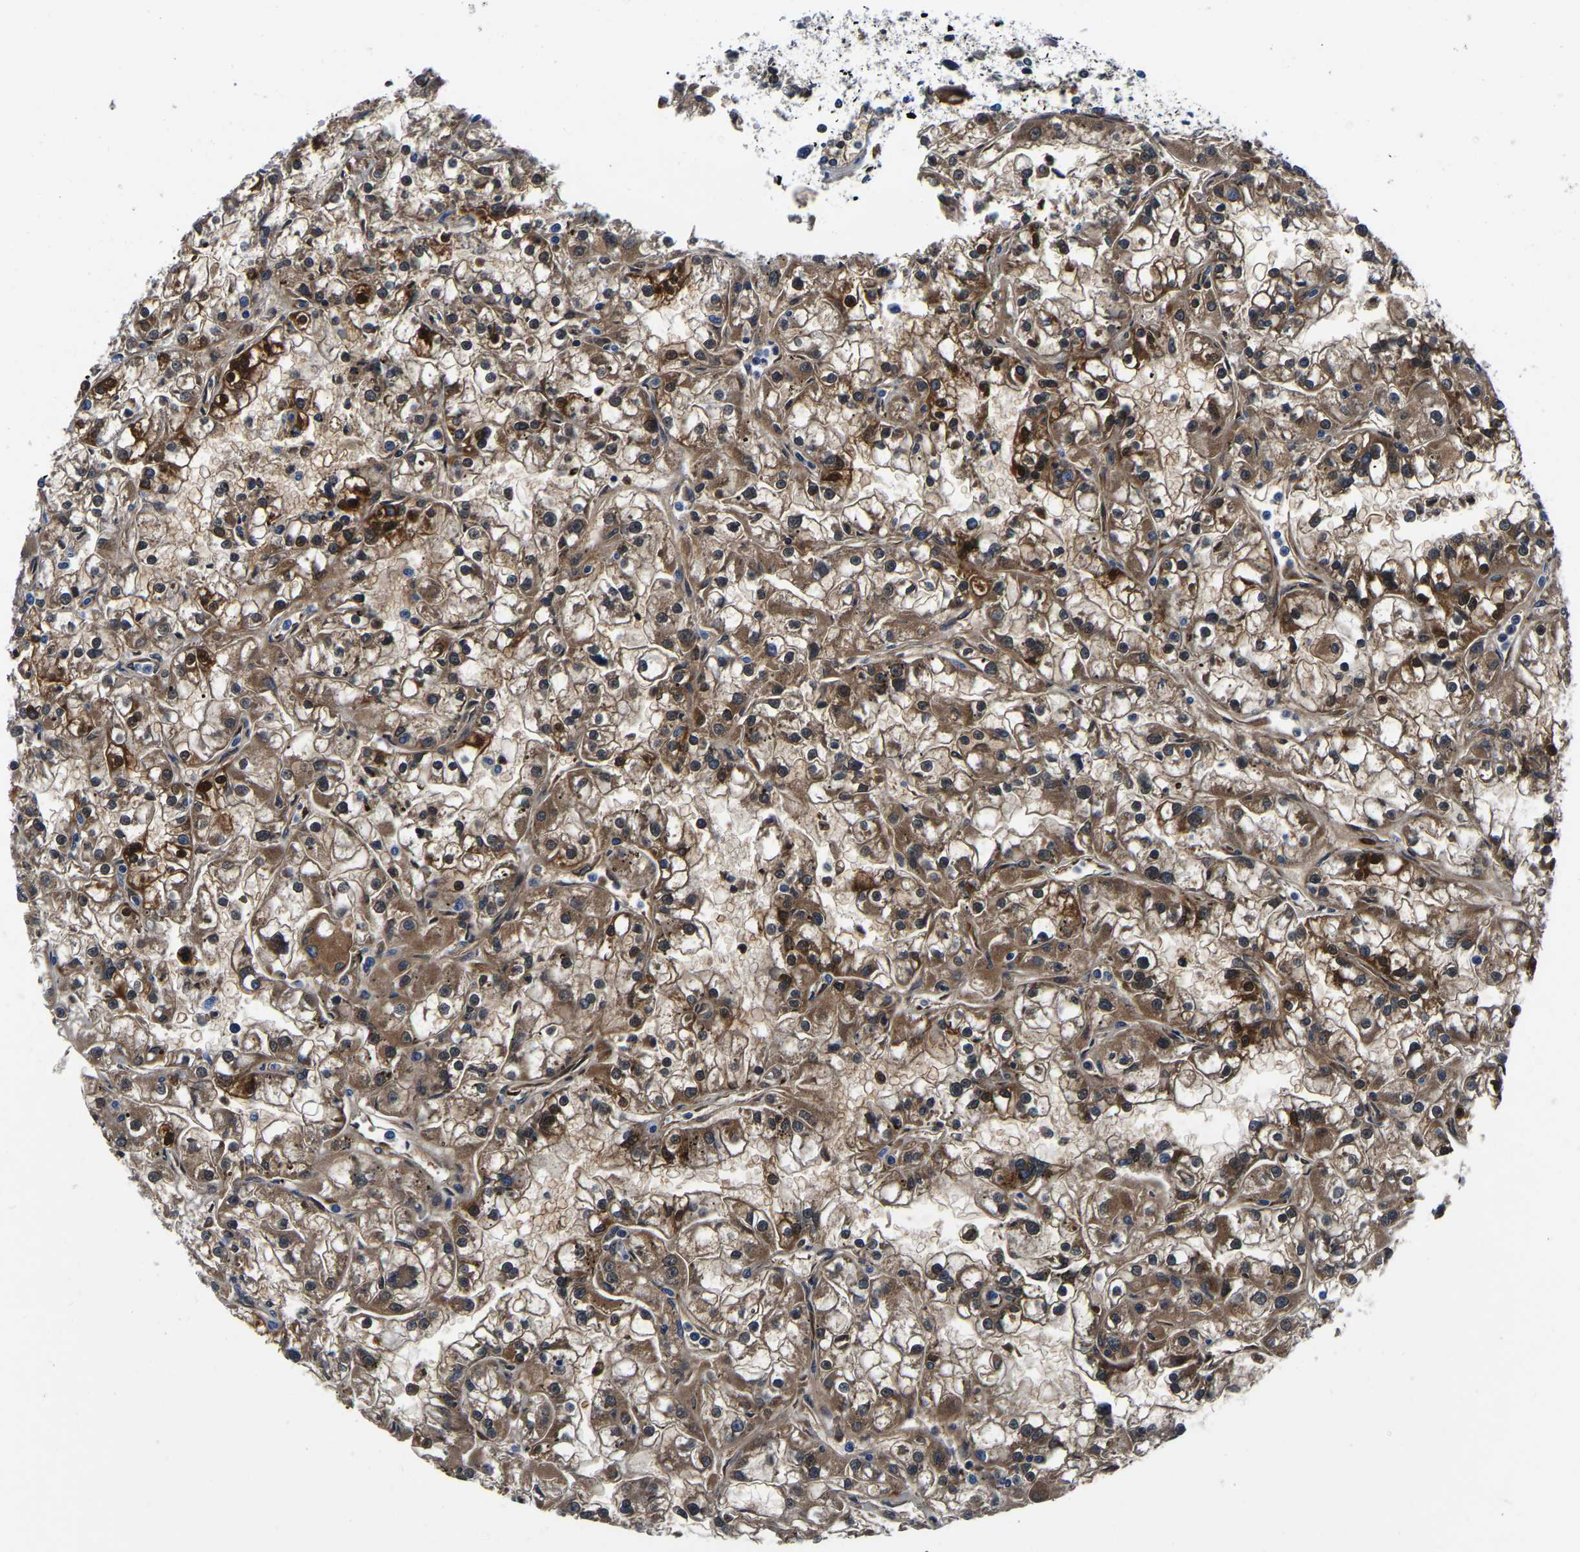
{"staining": {"intensity": "moderate", "quantity": ">75%", "location": "cytoplasmic/membranous"}, "tissue": "renal cancer", "cell_type": "Tumor cells", "image_type": "cancer", "snomed": [{"axis": "morphology", "description": "Adenocarcinoma, NOS"}, {"axis": "topography", "description": "Kidney"}], "caption": "Renal cancer tissue displays moderate cytoplasmic/membranous expression in approximately >75% of tumor cells", "gene": "S100A13", "patient": {"sex": "female", "age": 52}}